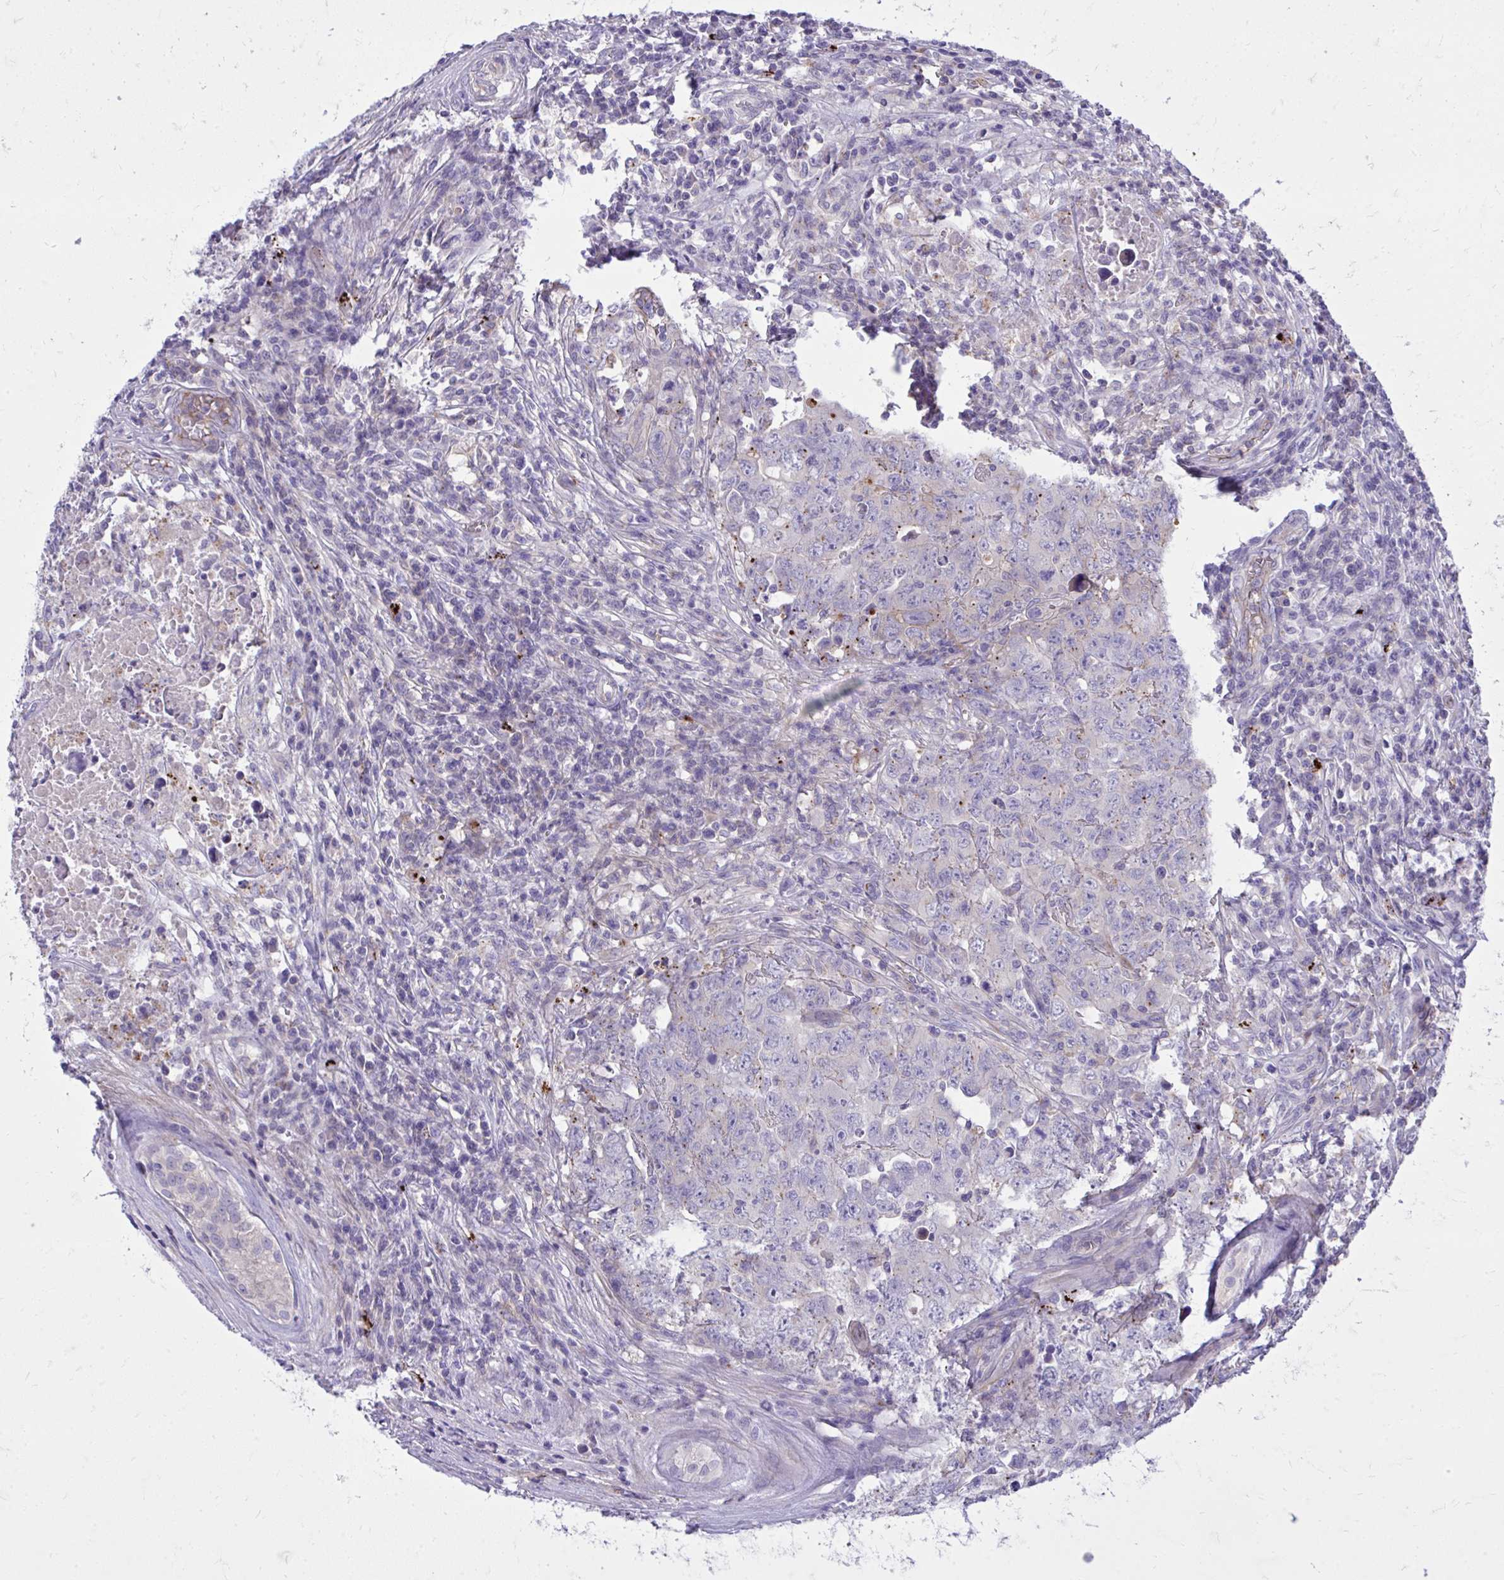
{"staining": {"intensity": "negative", "quantity": "none", "location": "none"}, "tissue": "testis cancer", "cell_type": "Tumor cells", "image_type": "cancer", "snomed": [{"axis": "morphology", "description": "Carcinoma, Embryonal, NOS"}, {"axis": "topography", "description": "Testis"}], "caption": "Tumor cells show no significant protein expression in embryonal carcinoma (testis).", "gene": "TP53I11", "patient": {"sex": "male", "age": 24}}